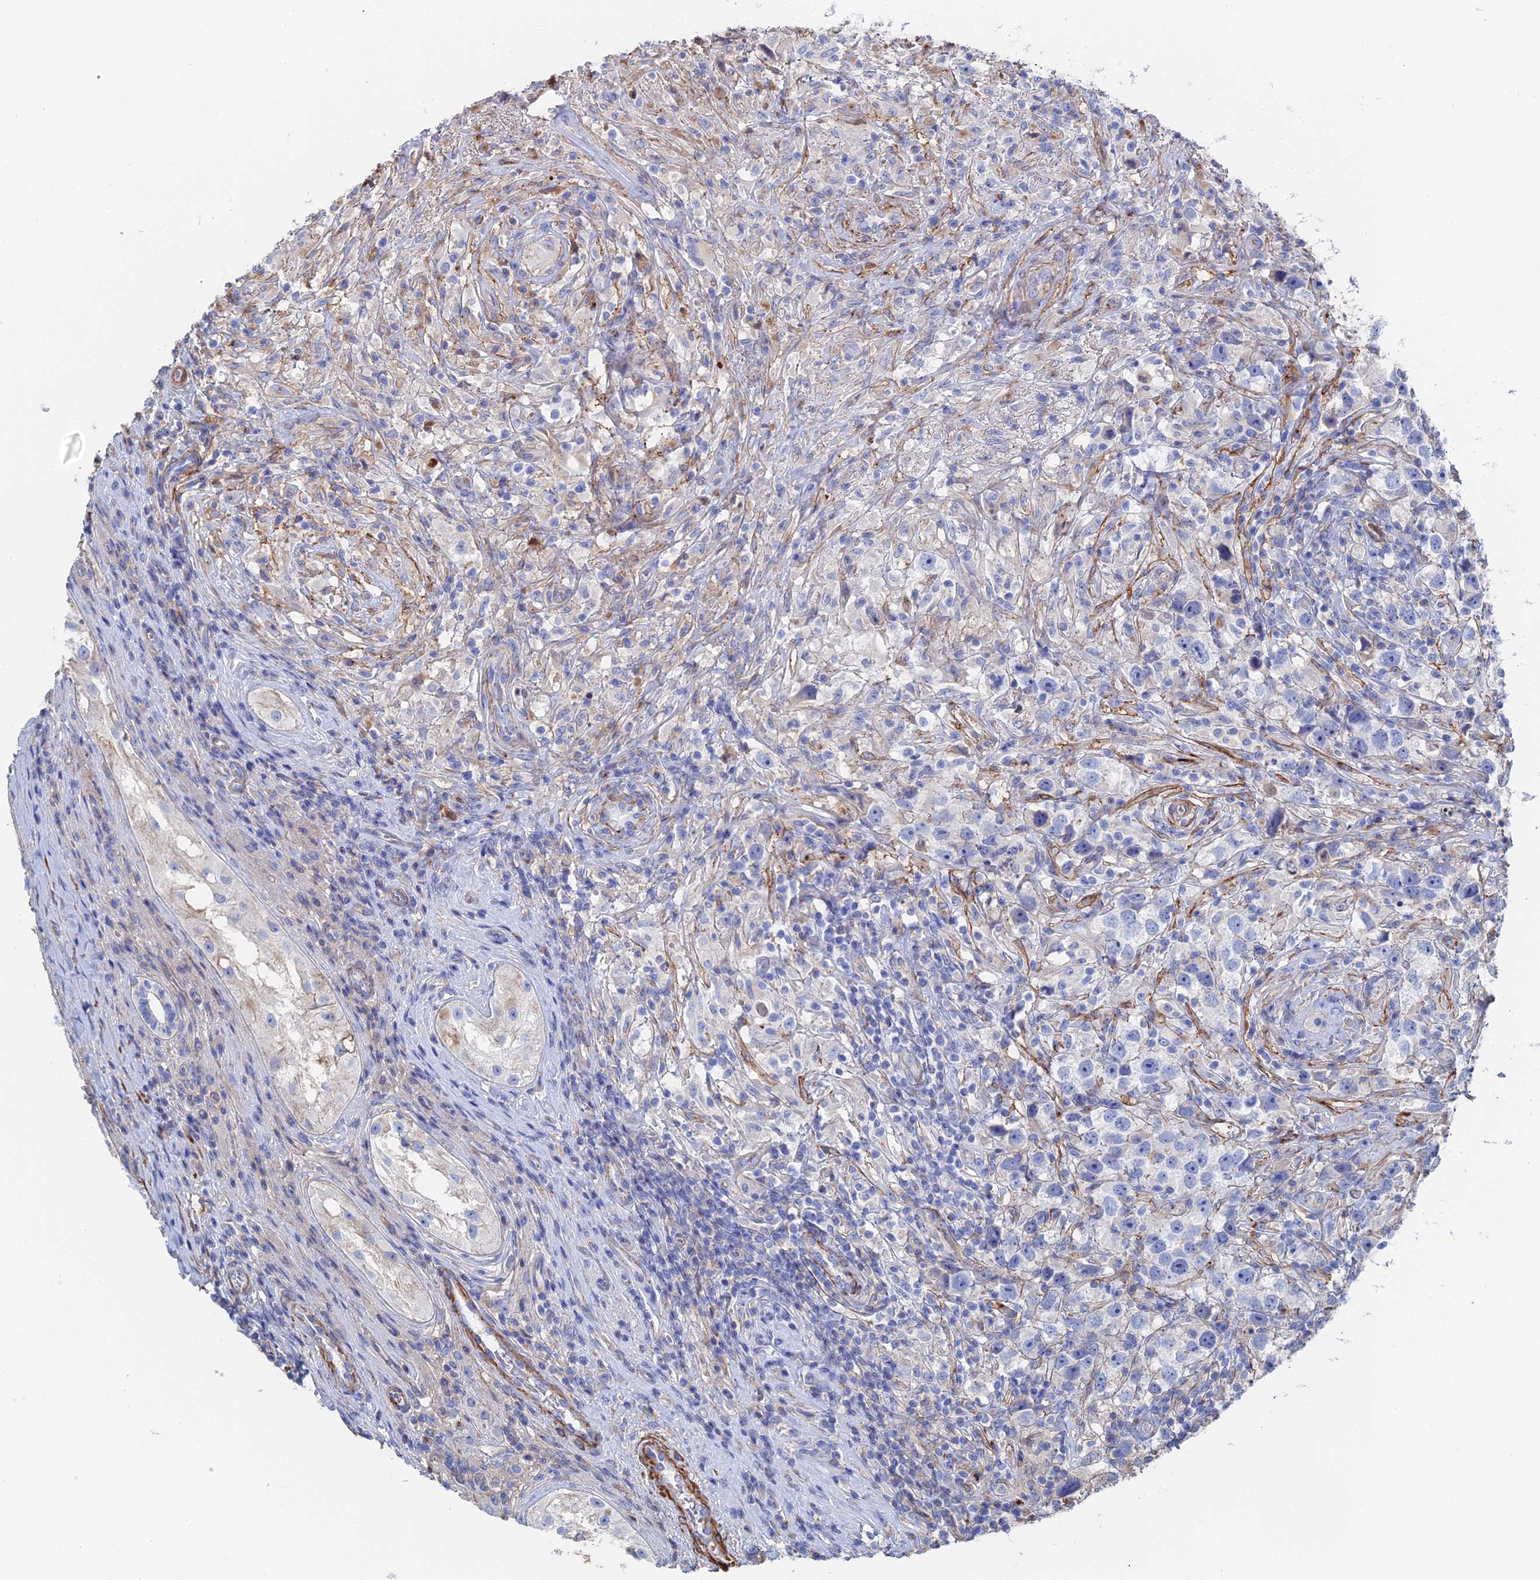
{"staining": {"intensity": "negative", "quantity": "none", "location": "none"}, "tissue": "testis cancer", "cell_type": "Tumor cells", "image_type": "cancer", "snomed": [{"axis": "morphology", "description": "Seminoma, NOS"}, {"axis": "topography", "description": "Testis"}], "caption": "Seminoma (testis) stained for a protein using immunohistochemistry displays no positivity tumor cells.", "gene": "STRA6", "patient": {"sex": "male", "age": 49}}